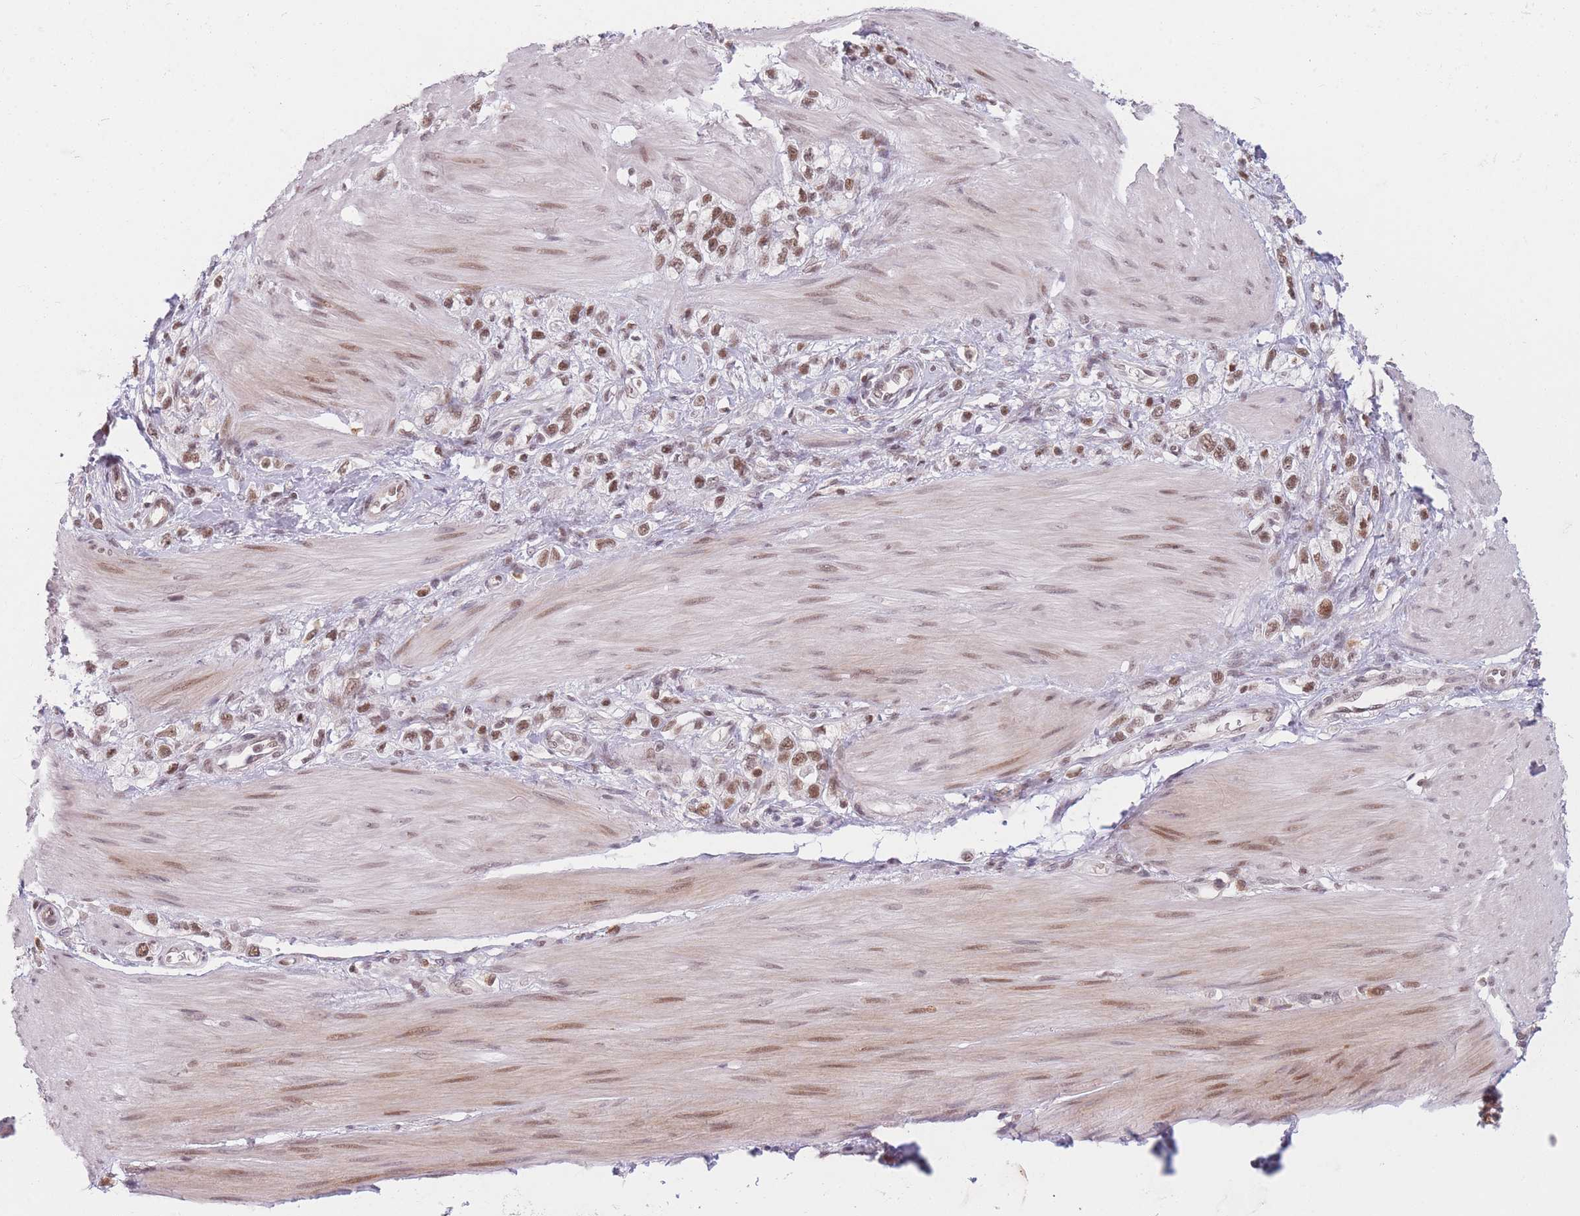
{"staining": {"intensity": "moderate", "quantity": ">75%", "location": "nuclear"}, "tissue": "stomach cancer", "cell_type": "Tumor cells", "image_type": "cancer", "snomed": [{"axis": "morphology", "description": "Adenocarcinoma, NOS"}, {"axis": "topography", "description": "Stomach"}], "caption": "Immunohistochemical staining of adenocarcinoma (stomach) displays medium levels of moderate nuclear protein positivity in approximately >75% of tumor cells.", "gene": "SUPT6H", "patient": {"sex": "female", "age": 65}}